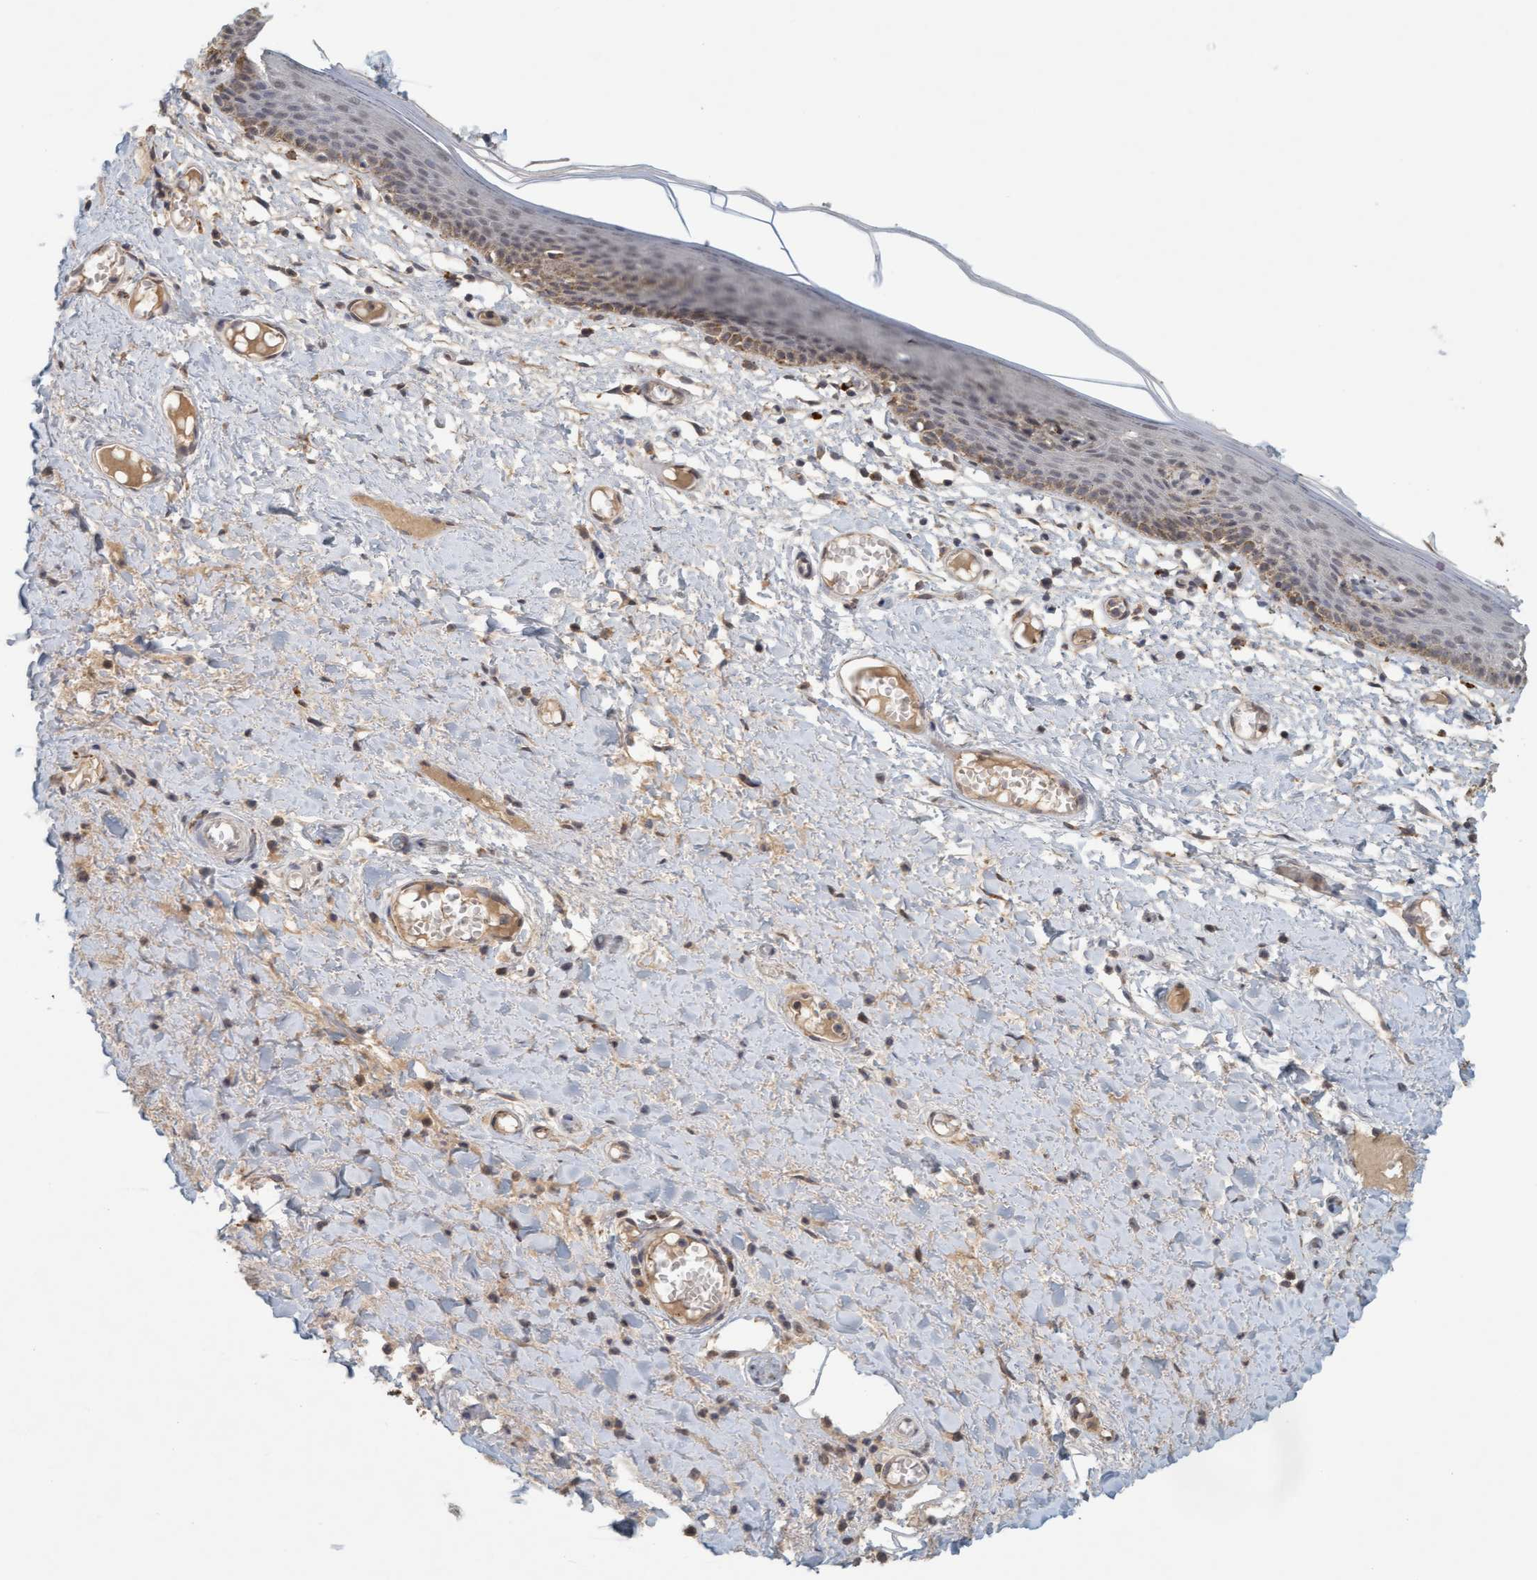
{"staining": {"intensity": "weak", "quantity": "25%-75%", "location": "cytoplasmic/membranous,nuclear"}, "tissue": "skin", "cell_type": "Epidermal cells", "image_type": "normal", "snomed": [{"axis": "morphology", "description": "Normal tissue, NOS"}, {"axis": "topography", "description": "Vulva"}], "caption": "Immunohistochemistry (IHC) of unremarkable skin shows low levels of weak cytoplasmic/membranous,nuclear positivity in approximately 25%-75% of epidermal cells. The staining was performed using DAB (3,3'-diaminobenzidine) to visualize the protein expression in brown, while the nuclei were stained in blue with hematoxylin (Magnification: 20x).", "gene": "VSIG8", "patient": {"sex": "female", "age": 54}}